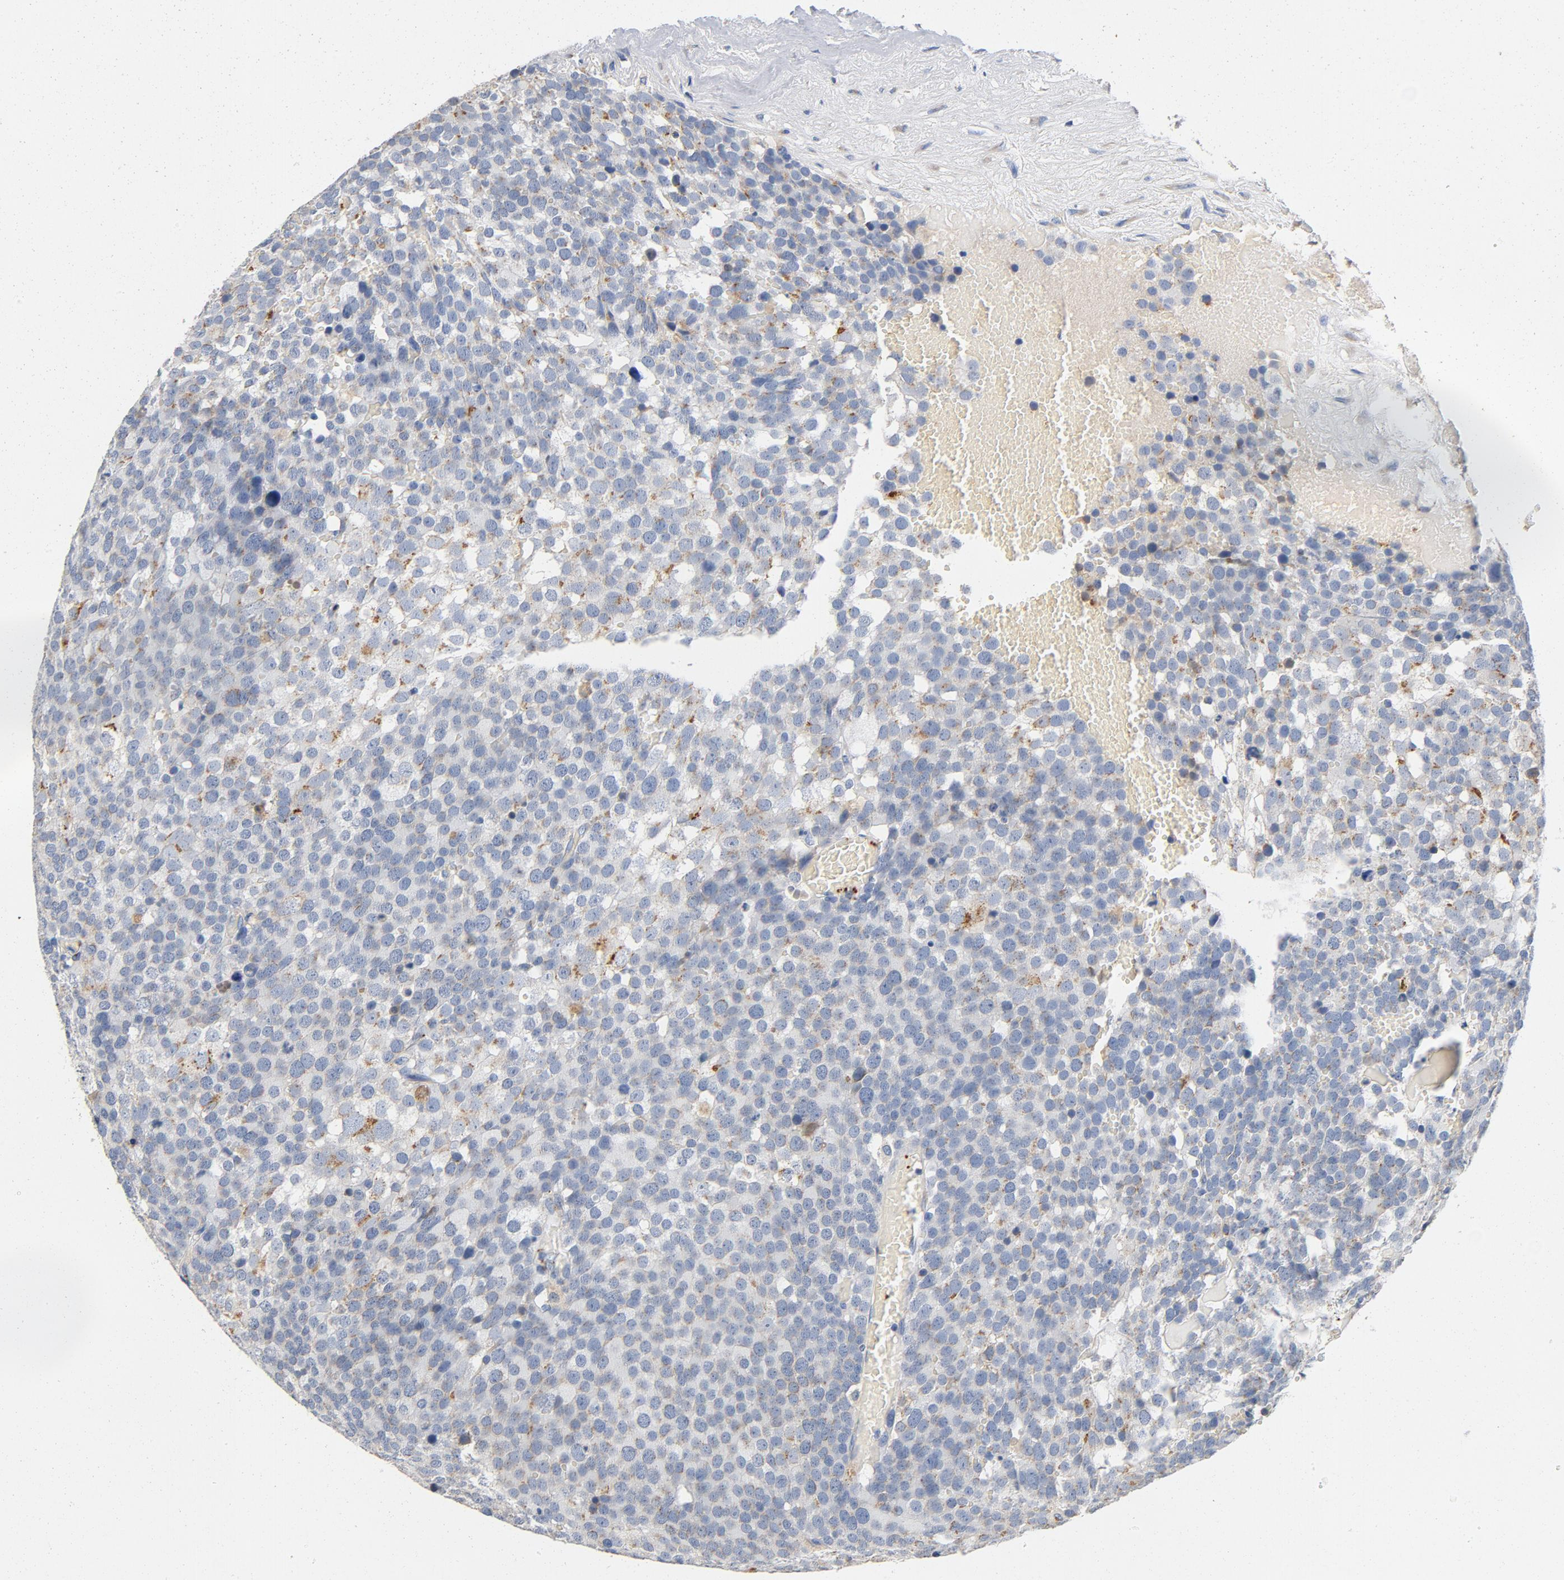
{"staining": {"intensity": "negative", "quantity": "none", "location": "none"}, "tissue": "testis cancer", "cell_type": "Tumor cells", "image_type": "cancer", "snomed": [{"axis": "morphology", "description": "Seminoma, NOS"}, {"axis": "topography", "description": "Testis"}], "caption": "Tumor cells are negative for protein expression in human seminoma (testis).", "gene": "LMAN2", "patient": {"sex": "male", "age": 71}}